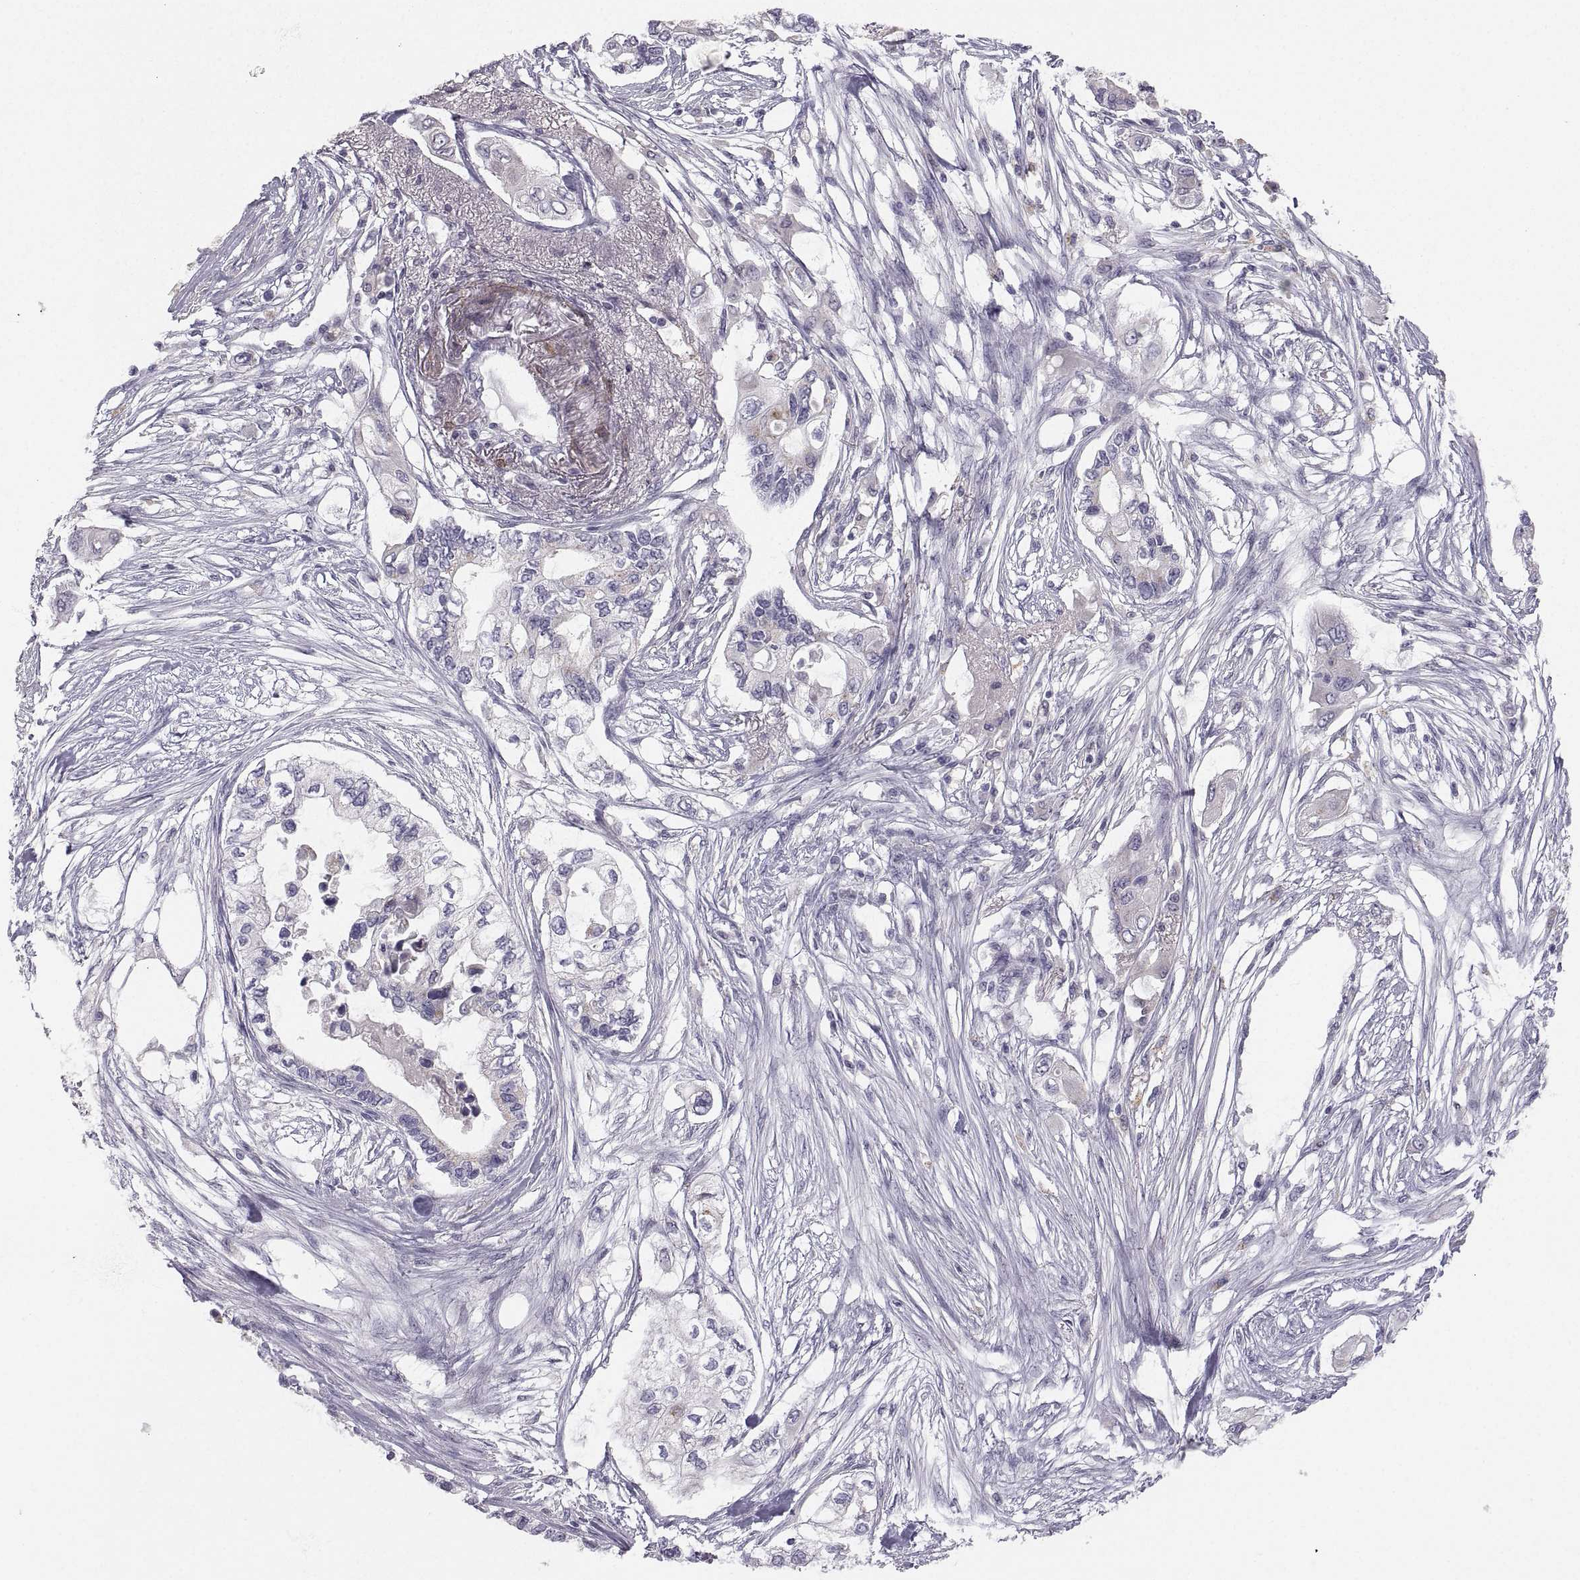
{"staining": {"intensity": "negative", "quantity": "none", "location": "none"}, "tissue": "pancreatic cancer", "cell_type": "Tumor cells", "image_type": "cancer", "snomed": [{"axis": "morphology", "description": "Adenocarcinoma, NOS"}, {"axis": "topography", "description": "Pancreas"}], "caption": "The image reveals no significant positivity in tumor cells of pancreatic adenocarcinoma.", "gene": "PGM5", "patient": {"sex": "female", "age": 63}}